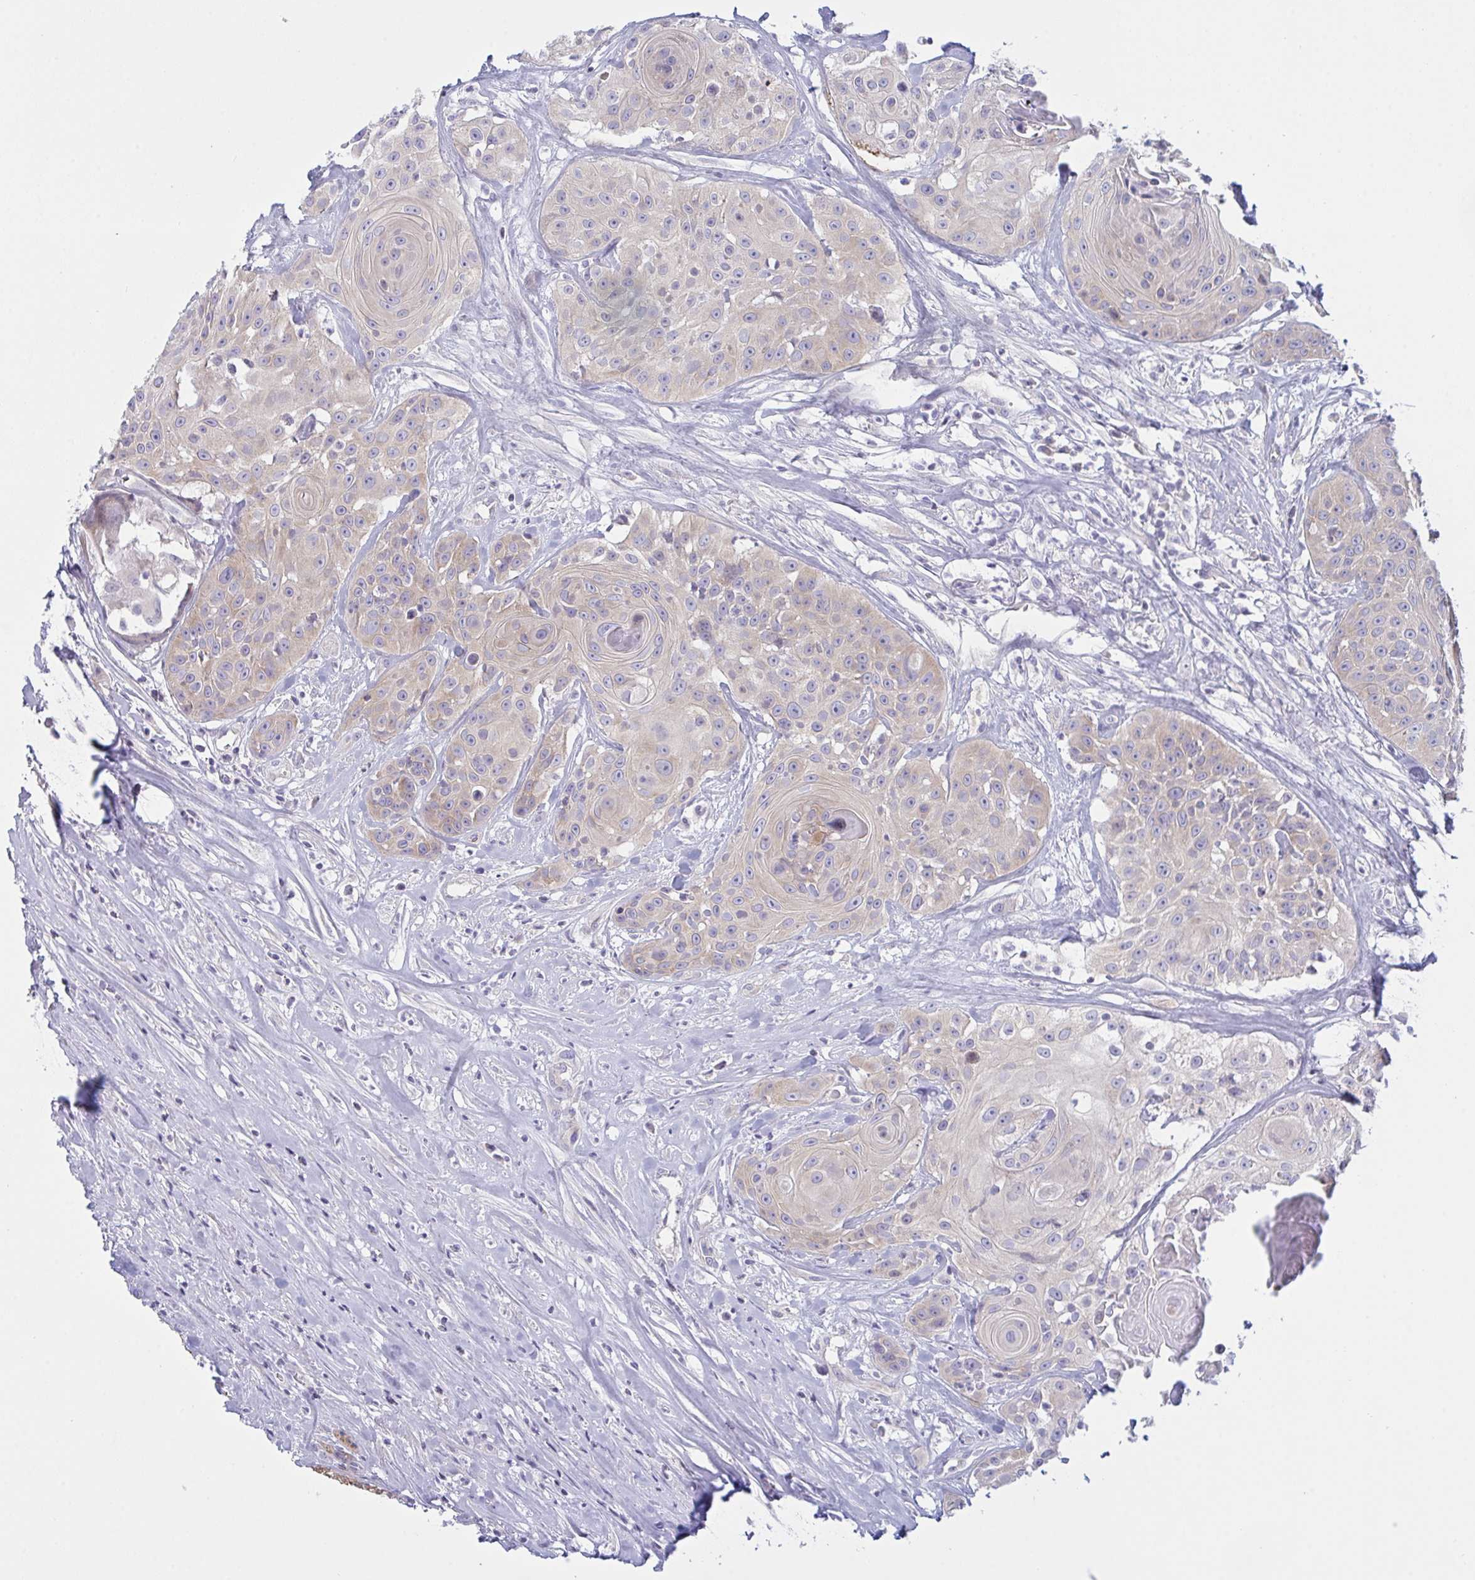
{"staining": {"intensity": "weak", "quantity": "25%-75%", "location": "cytoplasmic/membranous"}, "tissue": "head and neck cancer", "cell_type": "Tumor cells", "image_type": "cancer", "snomed": [{"axis": "morphology", "description": "Squamous cell carcinoma, NOS"}, {"axis": "topography", "description": "Head-Neck"}], "caption": "A brown stain labels weak cytoplasmic/membranous positivity of a protein in human head and neck squamous cell carcinoma tumor cells.", "gene": "NAA30", "patient": {"sex": "male", "age": 83}}